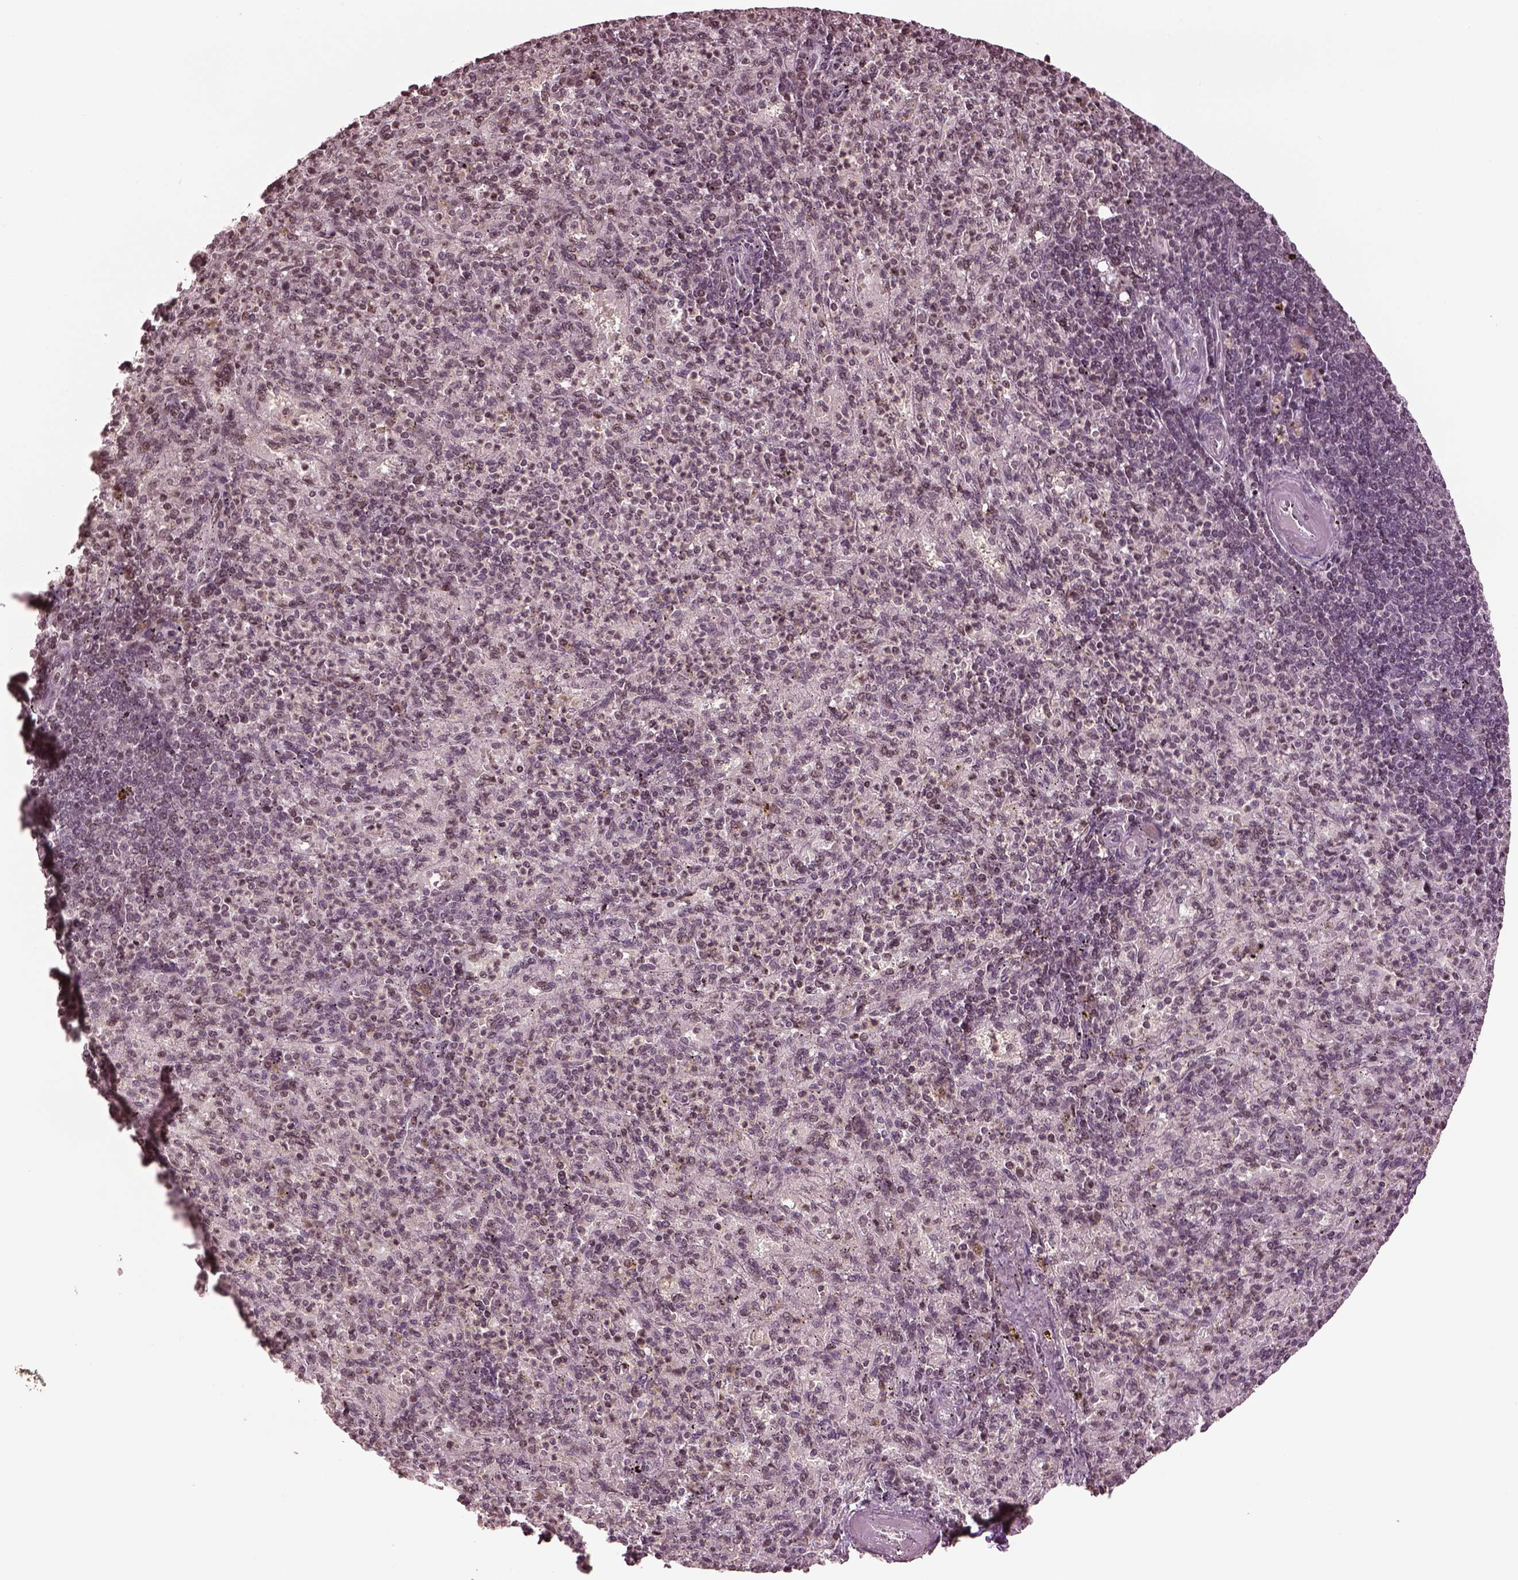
{"staining": {"intensity": "weak", "quantity": "<25%", "location": "nuclear"}, "tissue": "spleen", "cell_type": "Cells in red pulp", "image_type": "normal", "snomed": [{"axis": "morphology", "description": "Normal tissue, NOS"}, {"axis": "topography", "description": "Spleen"}], "caption": "The histopathology image shows no staining of cells in red pulp in normal spleen. (Brightfield microscopy of DAB (3,3'-diaminobenzidine) immunohistochemistry at high magnification).", "gene": "GRM4", "patient": {"sex": "female", "age": 74}}